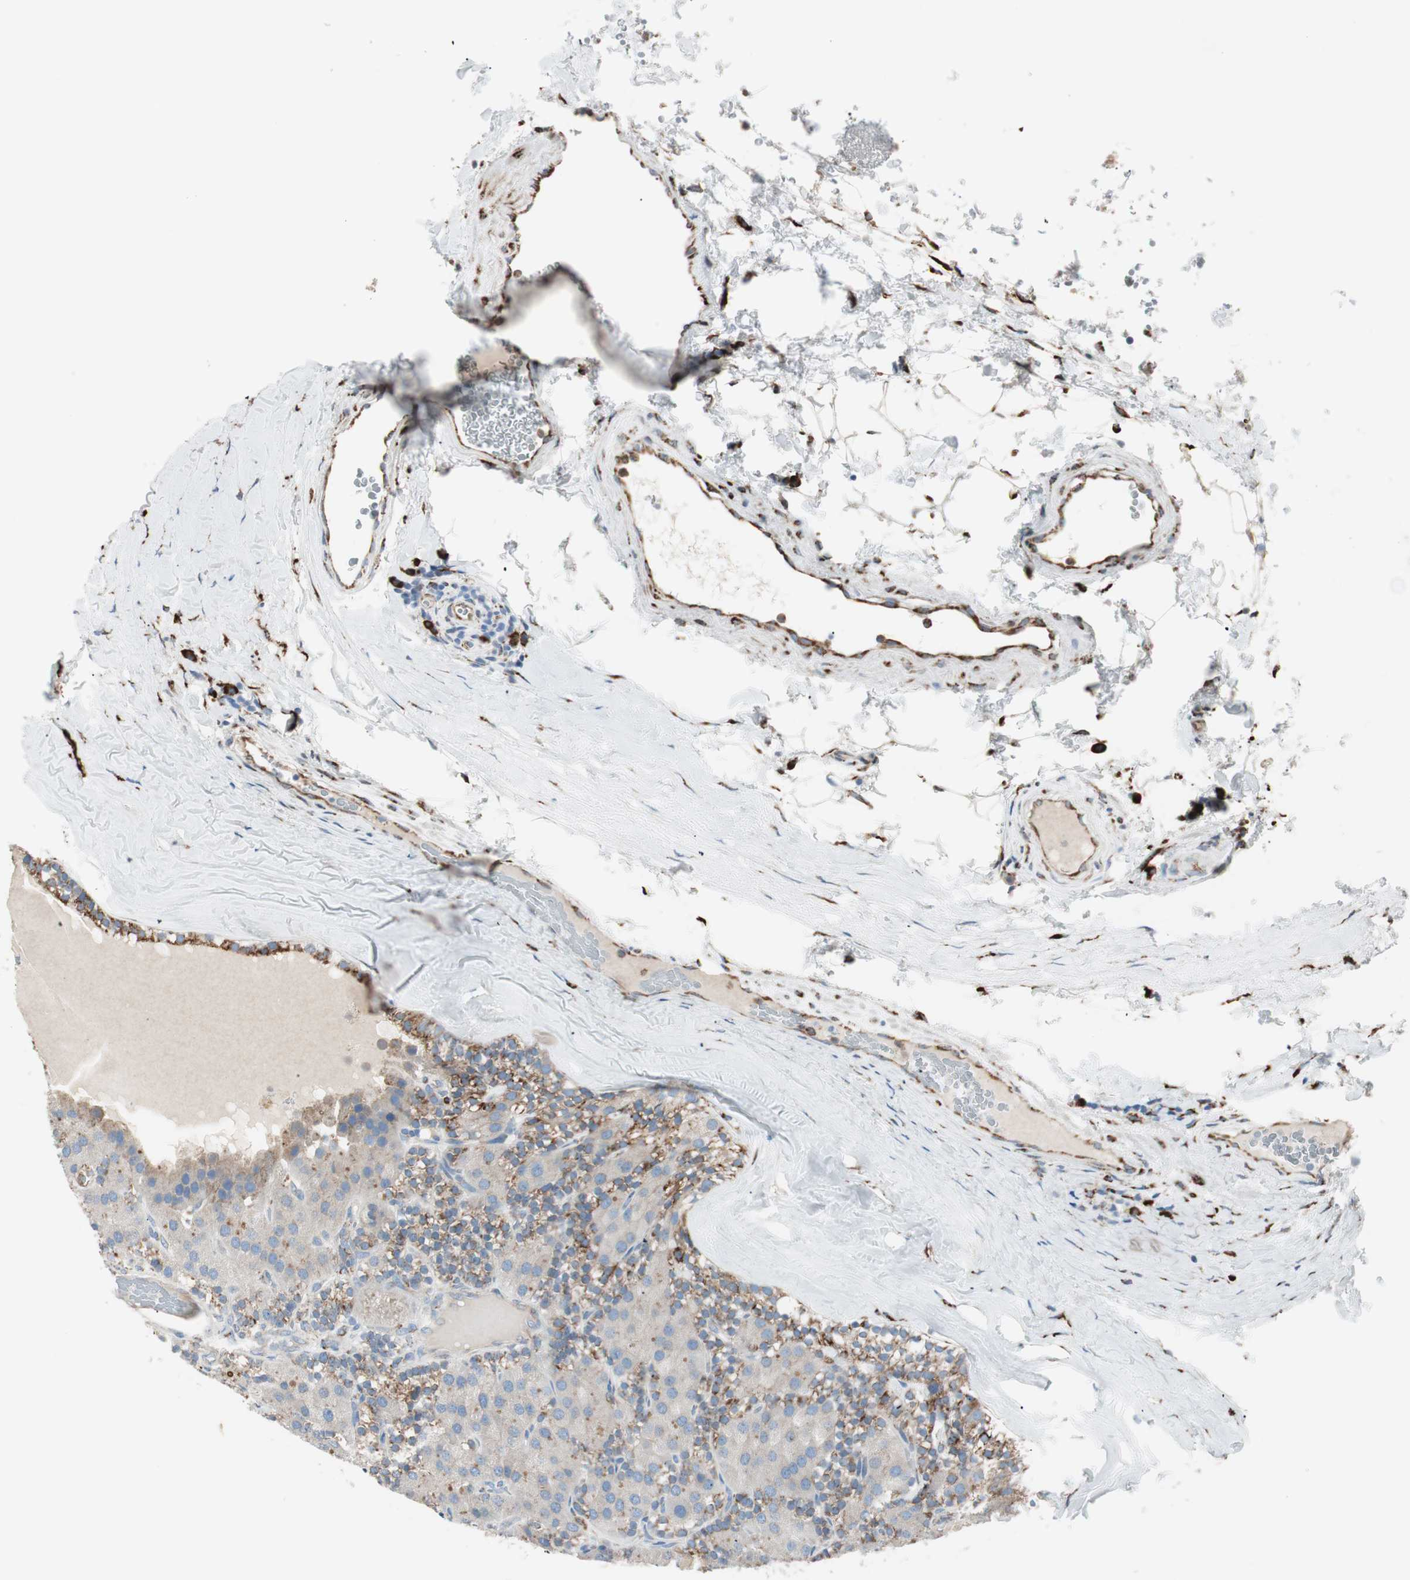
{"staining": {"intensity": "moderate", "quantity": ">75%", "location": "cytoplasmic/membranous"}, "tissue": "parathyroid gland", "cell_type": "Glandular cells", "image_type": "normal", "snomed": [{"axis": "morphology", "description": "Normal tissue, NOS"}, {"axis": "morphology", "description": "Adenoma, NOS"}, {"axis": "topography", "description": "Parathyroid gland"}], "caption": "Moderate cytoplasmic/membranous protein positivity is present in approximately >75% of glandular cells in parathyroid gland. (DAB (3,3'-diaminobenzidine) IHC with brightfield microscopy, high magnification).", "gene": "P4HTM", "patient": {"sex": "female", "age": 86}}